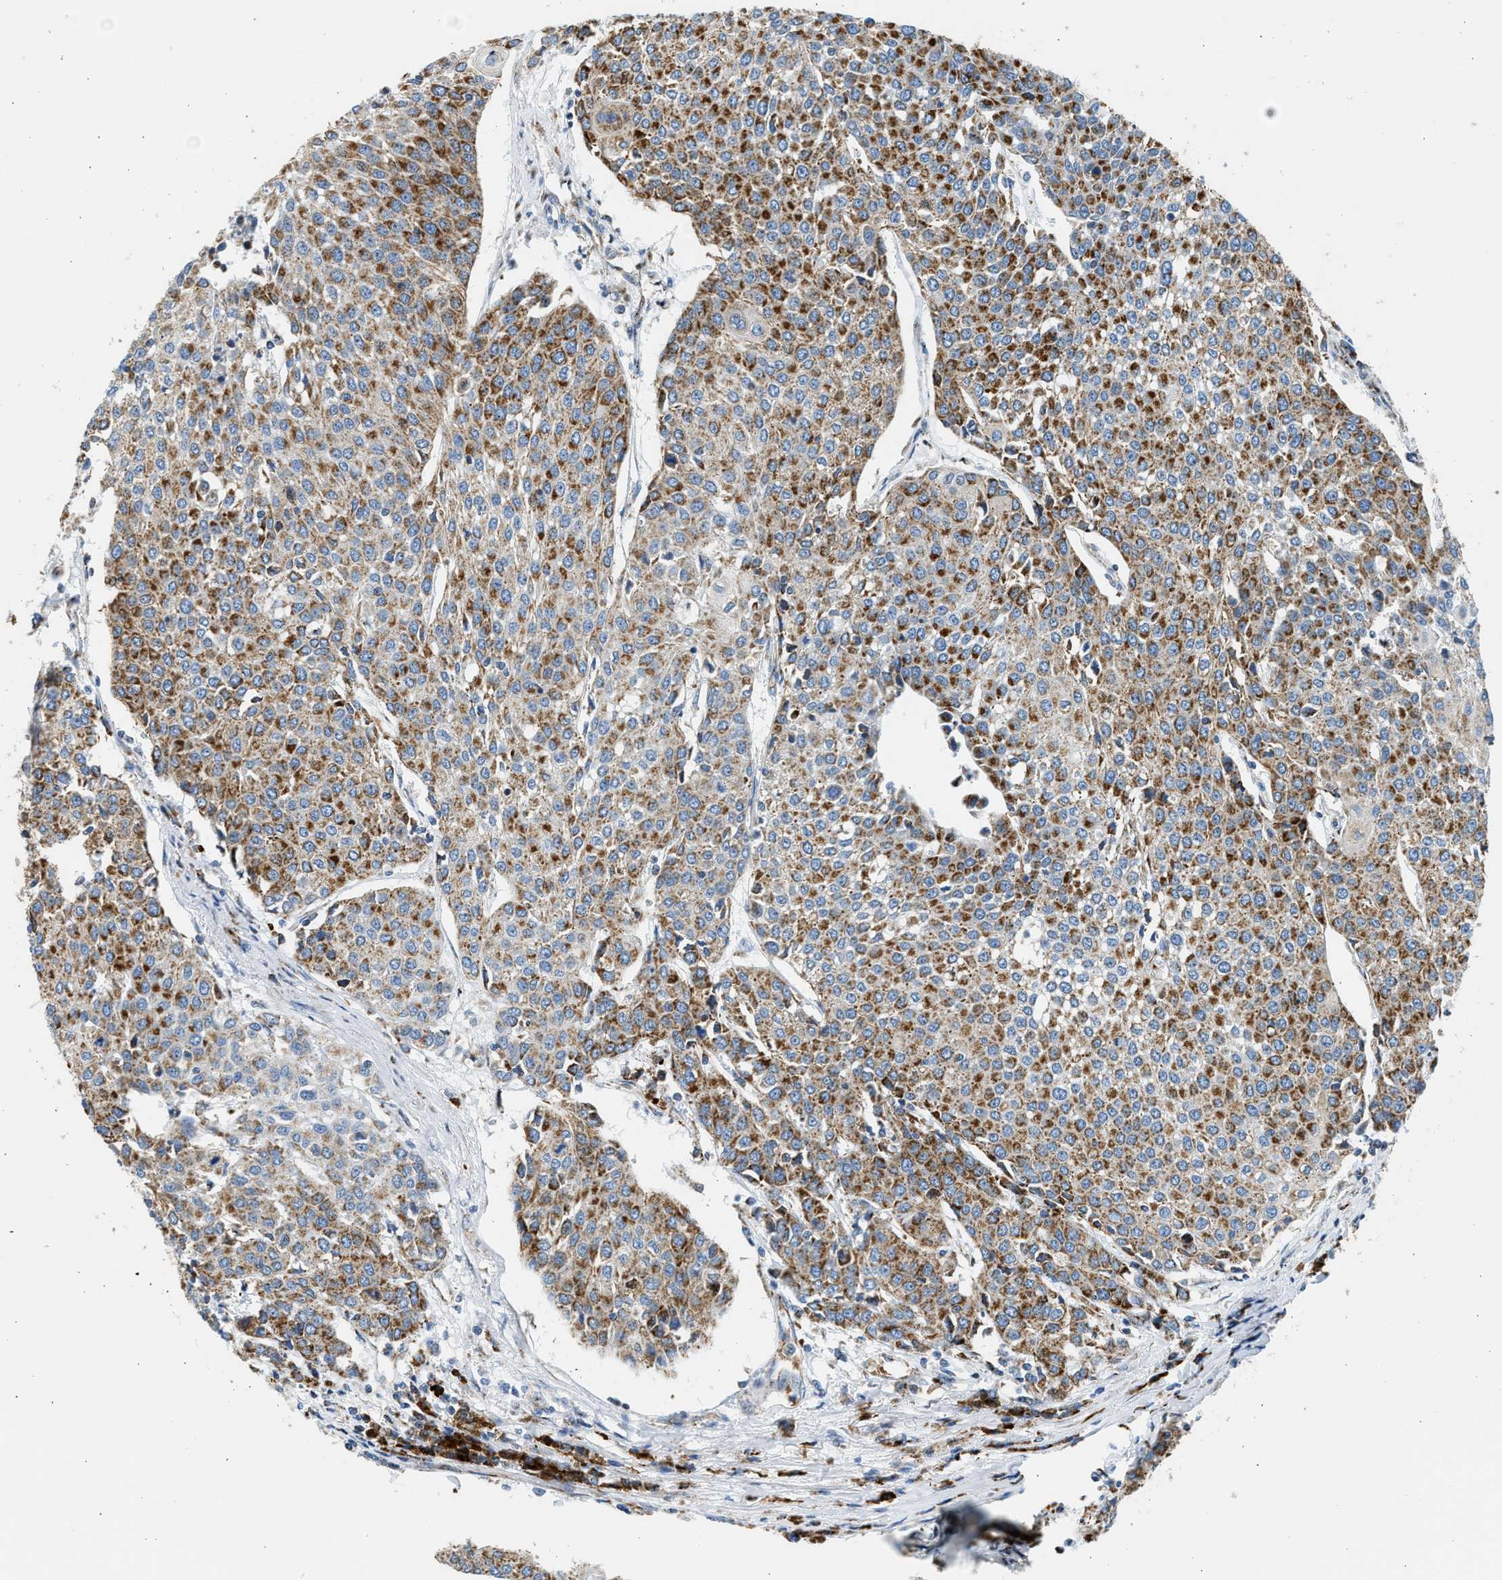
{"staining": {"intensity": "strong", "quantity": ">75%", "location": "cytoplasmic/membranous"}, "tissue": "urothelial cancer", "cell_type": "Tumor cells", "image_type": "cancer", "snomed": [{"axis": "morphology", "description": "Urothelial carcinoma, High grade"}, {"axis": "topography", "description": "Urinary bladder"}], "caption": "Tumor cells exhibit high levels of strong cytoplasmic/membranous positivity in about >75% of cells in high-grade urothelial carcinoma. (IHC, brightfield microscopy, high magnification).", "gene": "KCNMB3", "patient": {"sex": "female", "age": 85}}